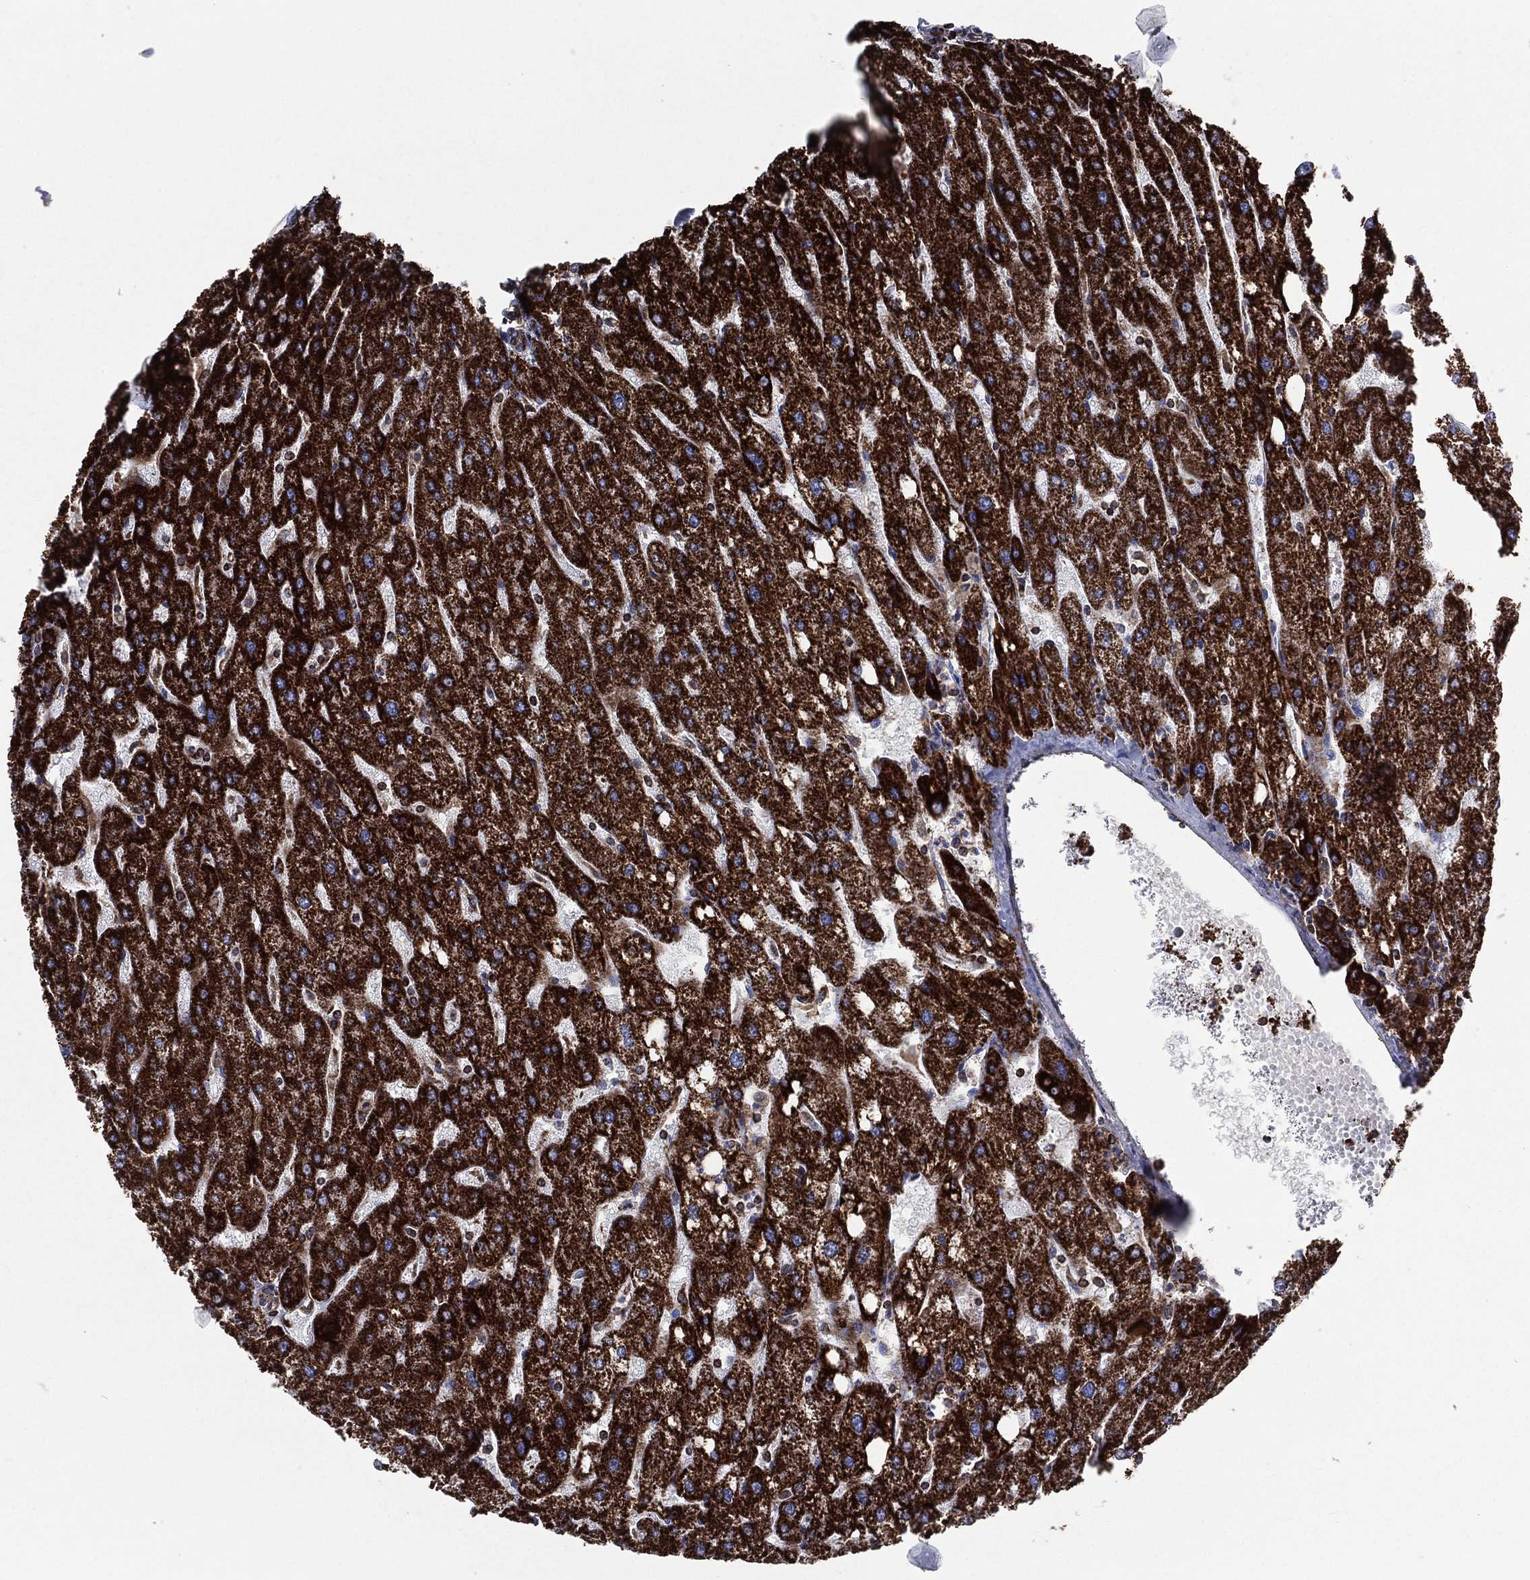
{"staining": {"intensity": "moderate", "quantity": ">75%", "location": "cytoplasmic/membranous"}, "tissue": "liver", "cell_type": "Cholangiocytes", "image_type": "normal", "snomed": [{"axis": "morphology", "description": "Normal tissue, NOS"}, {"axis": "topography", "description": "Liver"}], "caption": "The immunohistochemical stain labels moderate cytoplasmic/membranous staining in cholangiocytes of benign liver. The protein of interest is shown in brown color, while the nuclei are stained blue.", "gene": "ANKRD37", "patient": {"sex": "male", "age": 67}}